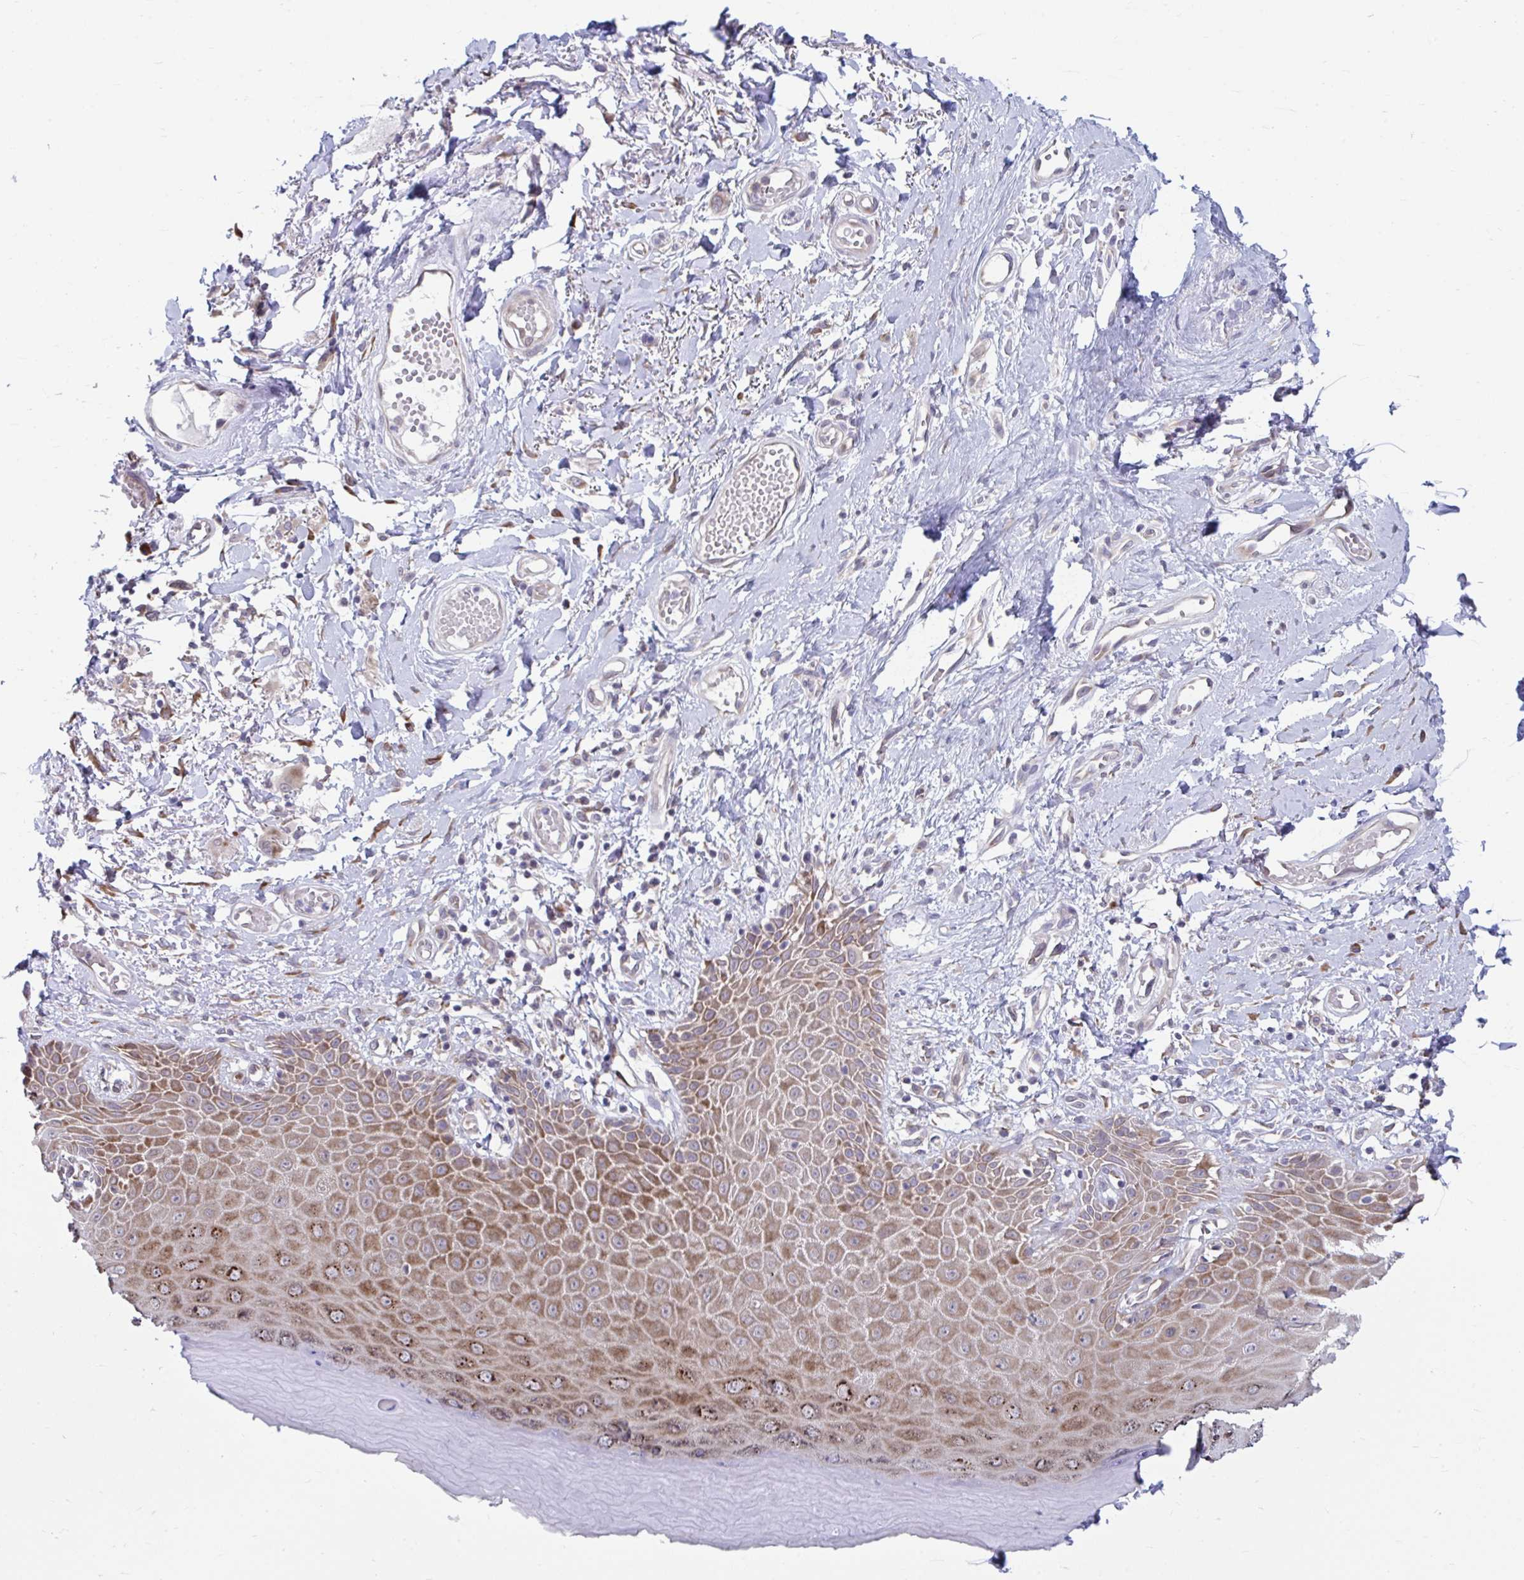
{"staining": {"intensity": "strong", "quantity": ">75%", "location": "cytoplasmic/membranous"}, "tissue": "skin", "cell_type": "Epidermal cells", "image_type": "normal", "snomed": [{"axis": "morphology", "description": "Normal tissue, NOS"}, {"axis": "topography", "description": "Anal"}, {"axis": "topography", "description": "Peripheral nerve tissue"}], "caption": "A micrograph of human skin stained for a protein demonstrates strong cytoplasmic/membranous brown staining in epidermal cells. The staining is performed using DAB brown chromogen to label protein expression. The nuclei are counter-stained blue using hematoxylin.", "gene": "SELENON", "patient": {"sex": "male", "age": 78}}